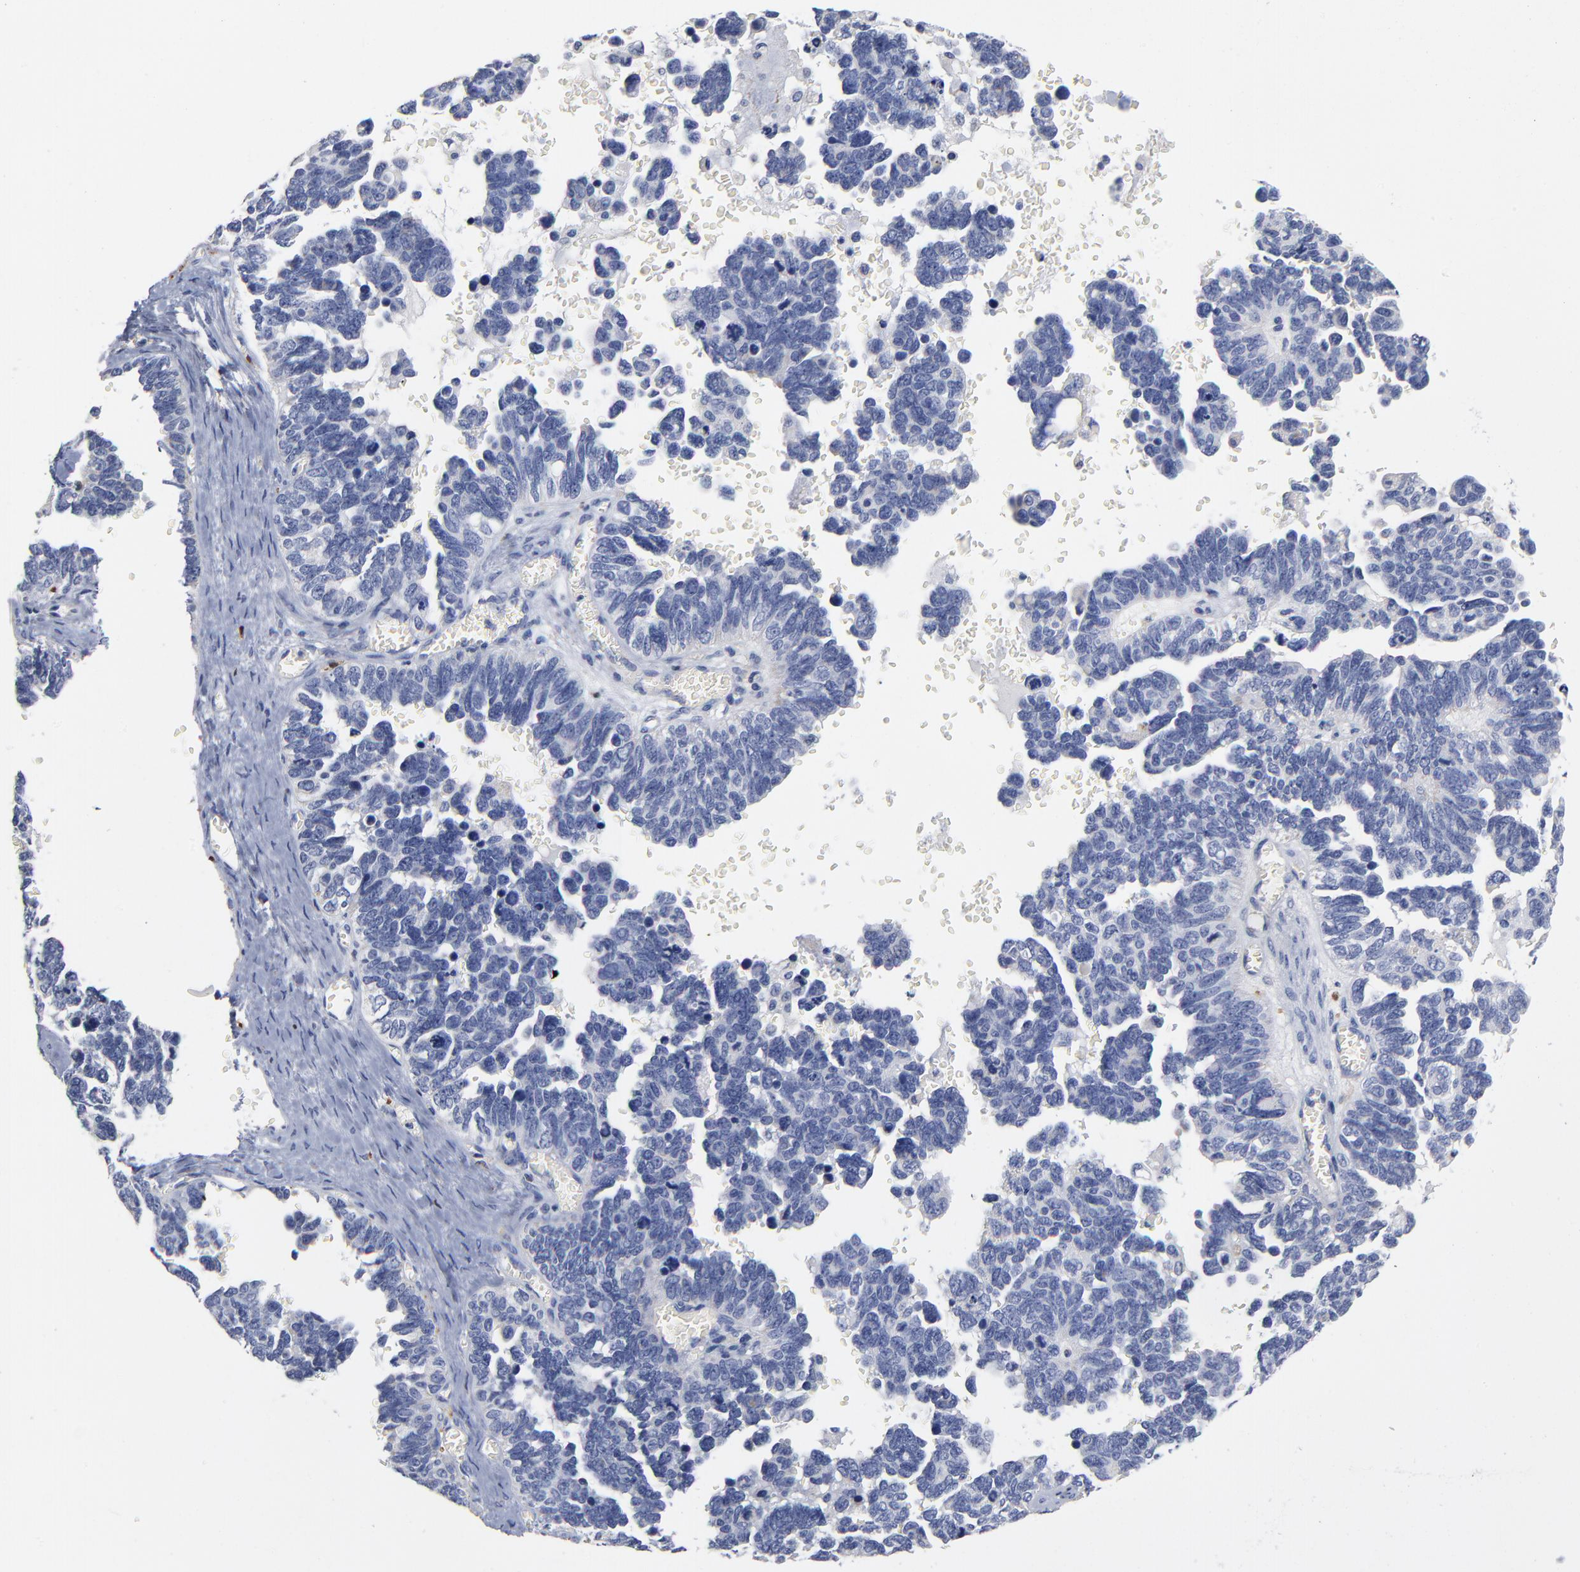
{"staining": {"intensity": "negative", "quantity": "none", "location": "none"}, "tissue": "ovarian cancer", "cell_type": "Tumor cells", "image_type": "cancer", "snomed": [{"axis": "morphology", "description": "Cystadenocarcinoma, serous, NOS"}, {"axis": "topography", "description": "Ovary"}], "caption": "IHC micrograph of neoplastic tissue: human ovarian cancer stained with DAB (3,3'-diaminobenzidine) reveals no significant protein positivity in tumor cells. (Brightfield microscopy of DAB immunohistochemistry at high magnification).", "gene": "PTP4A1", "patient": {"sex": "female", "age": 69}}